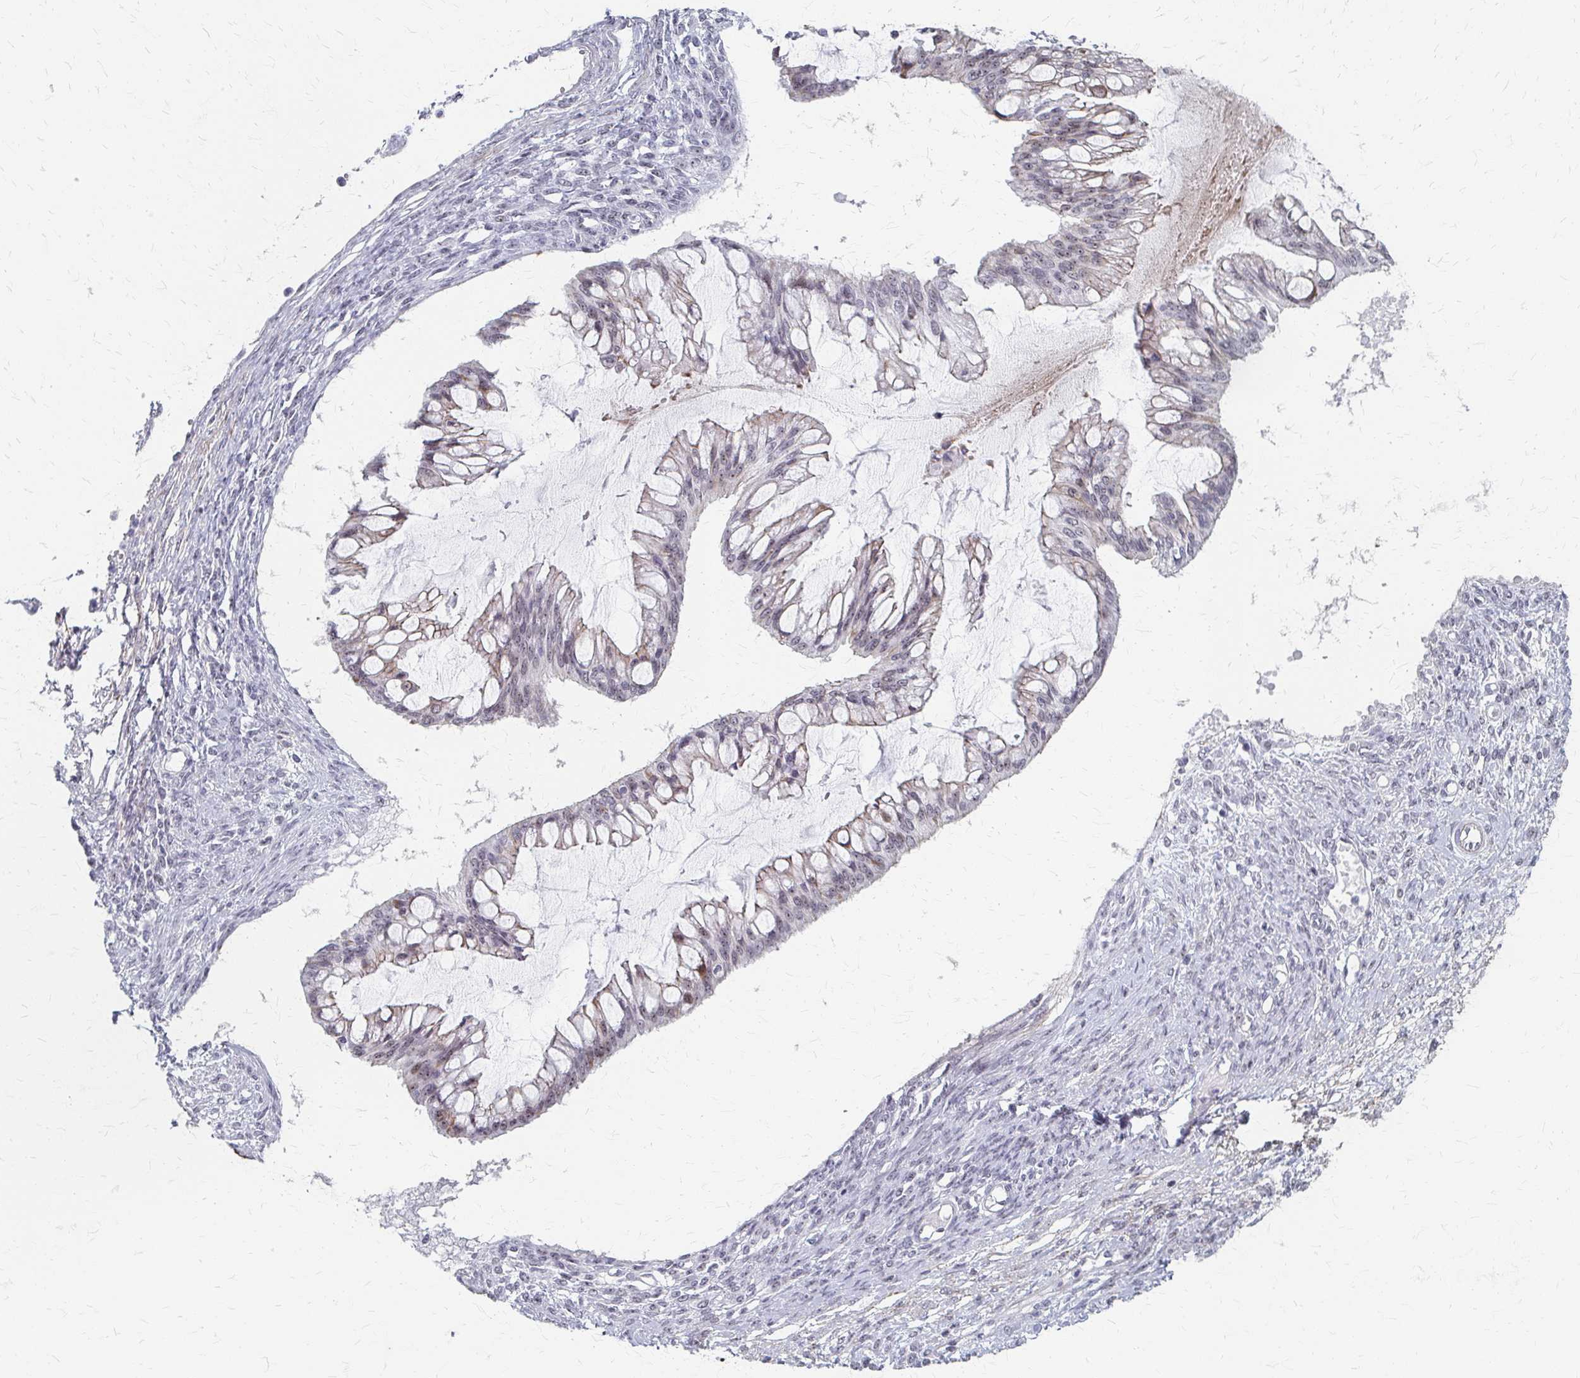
{"staining": {"intensity": "weak", "quantity": "25%-75%", "location": "cytoplasmic/membranous,nuclear"}, "tissue": "ovarian cancer", "cell_type": "Tumor cells", "image_type": "cancer", "snomed": [{"axis": "morphology", "description": "Cystadenocarcinoma, mucinous, NOS"}, {"axis": "topography", "description": "Ovary"}], "caption": "This micrograph reveals immunohistochemistry (IHC) staining of human ovarian mucinous cystadenocarcinoma, with low weak cytoplasmic/membranous and nuclear staining in approximately 25%-75% of tumor cells.", "gene": "PES1", "patient": {"sex": "female", "age": 73}}